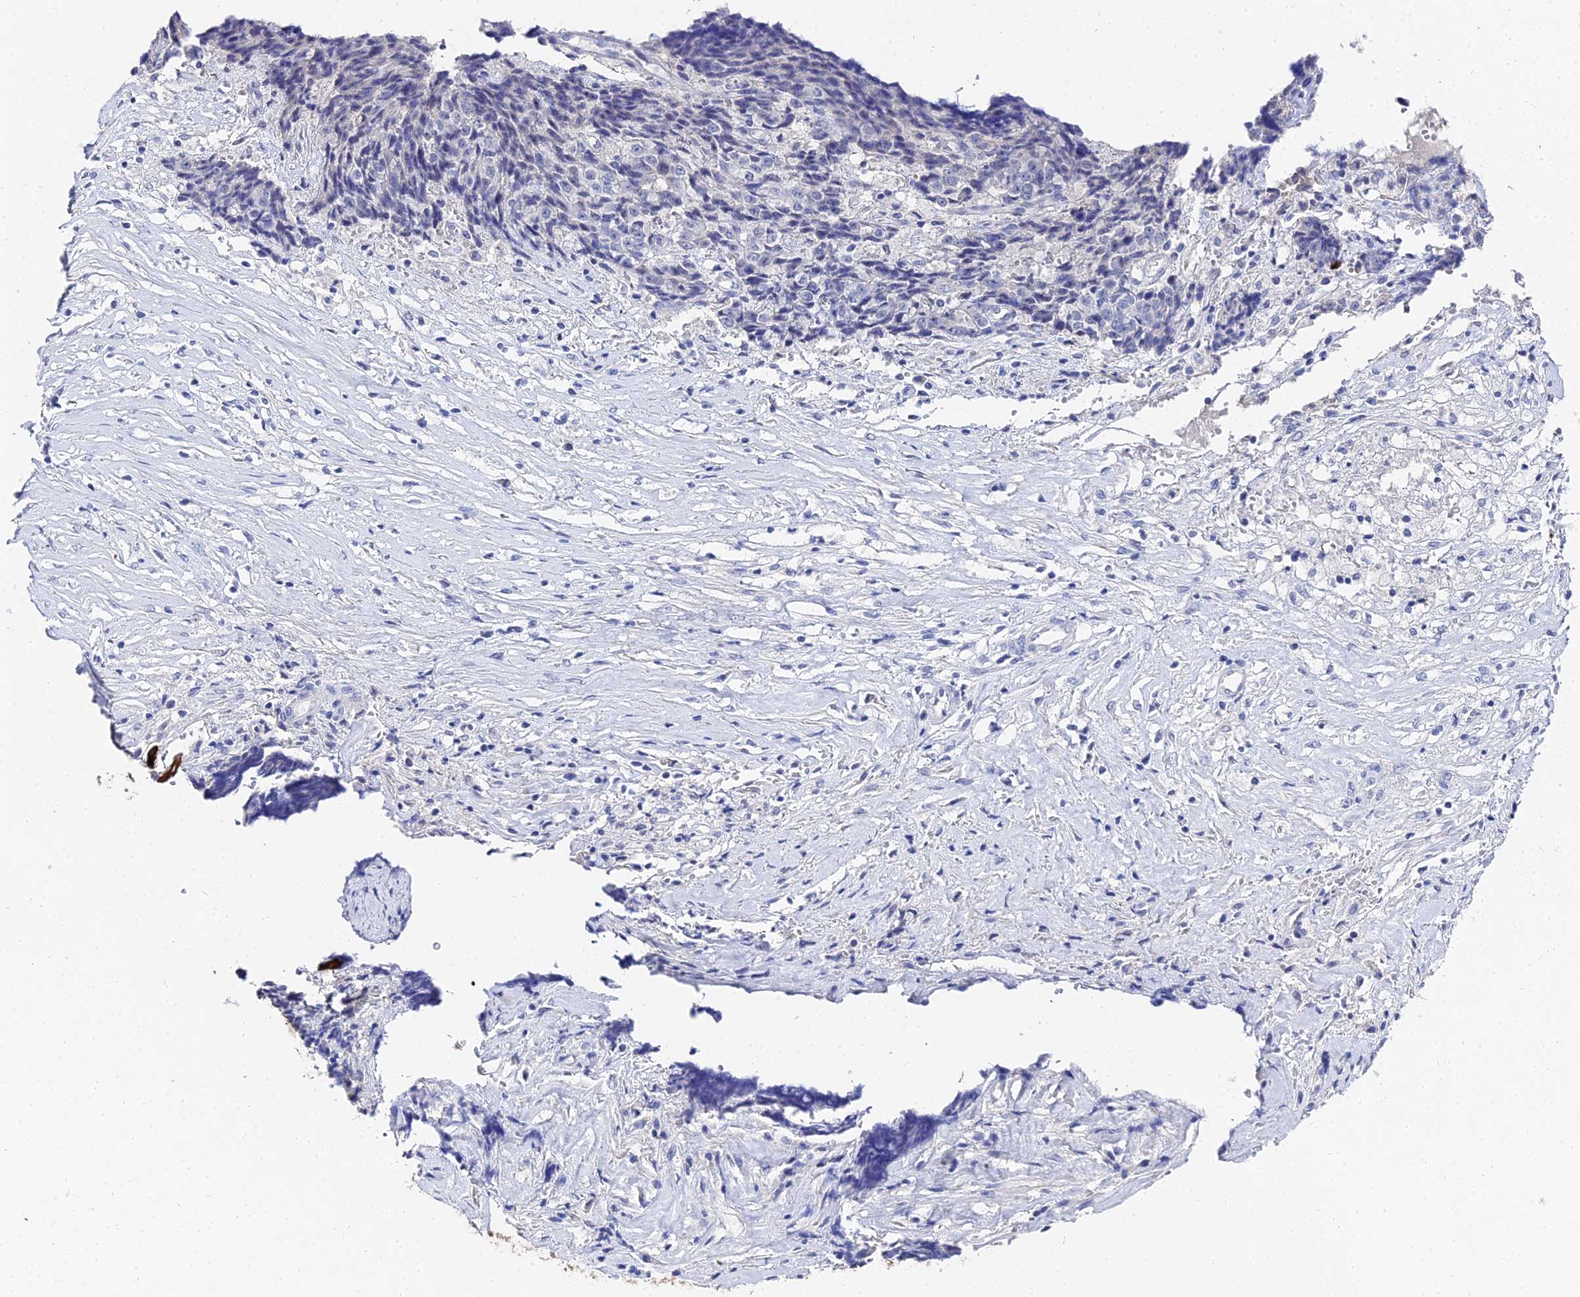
{"staining": {"intensity": "negative", "quantity": "none", "location": "none"}, "tissue": "ovarian cancer", "cell_type": "Tumor cells", "image_type": "cancer", "snomed": [{"axis": "morphology", "description": "Carcinoma, endometroid"}, {"axis": "topography", "description": "Ovary"}], "caption": "There is no significant staining in tumor cells of ovarian endometroid carcinoma.", "gene": "KRT17", "patient": {"sex": "female", "age": 42}}